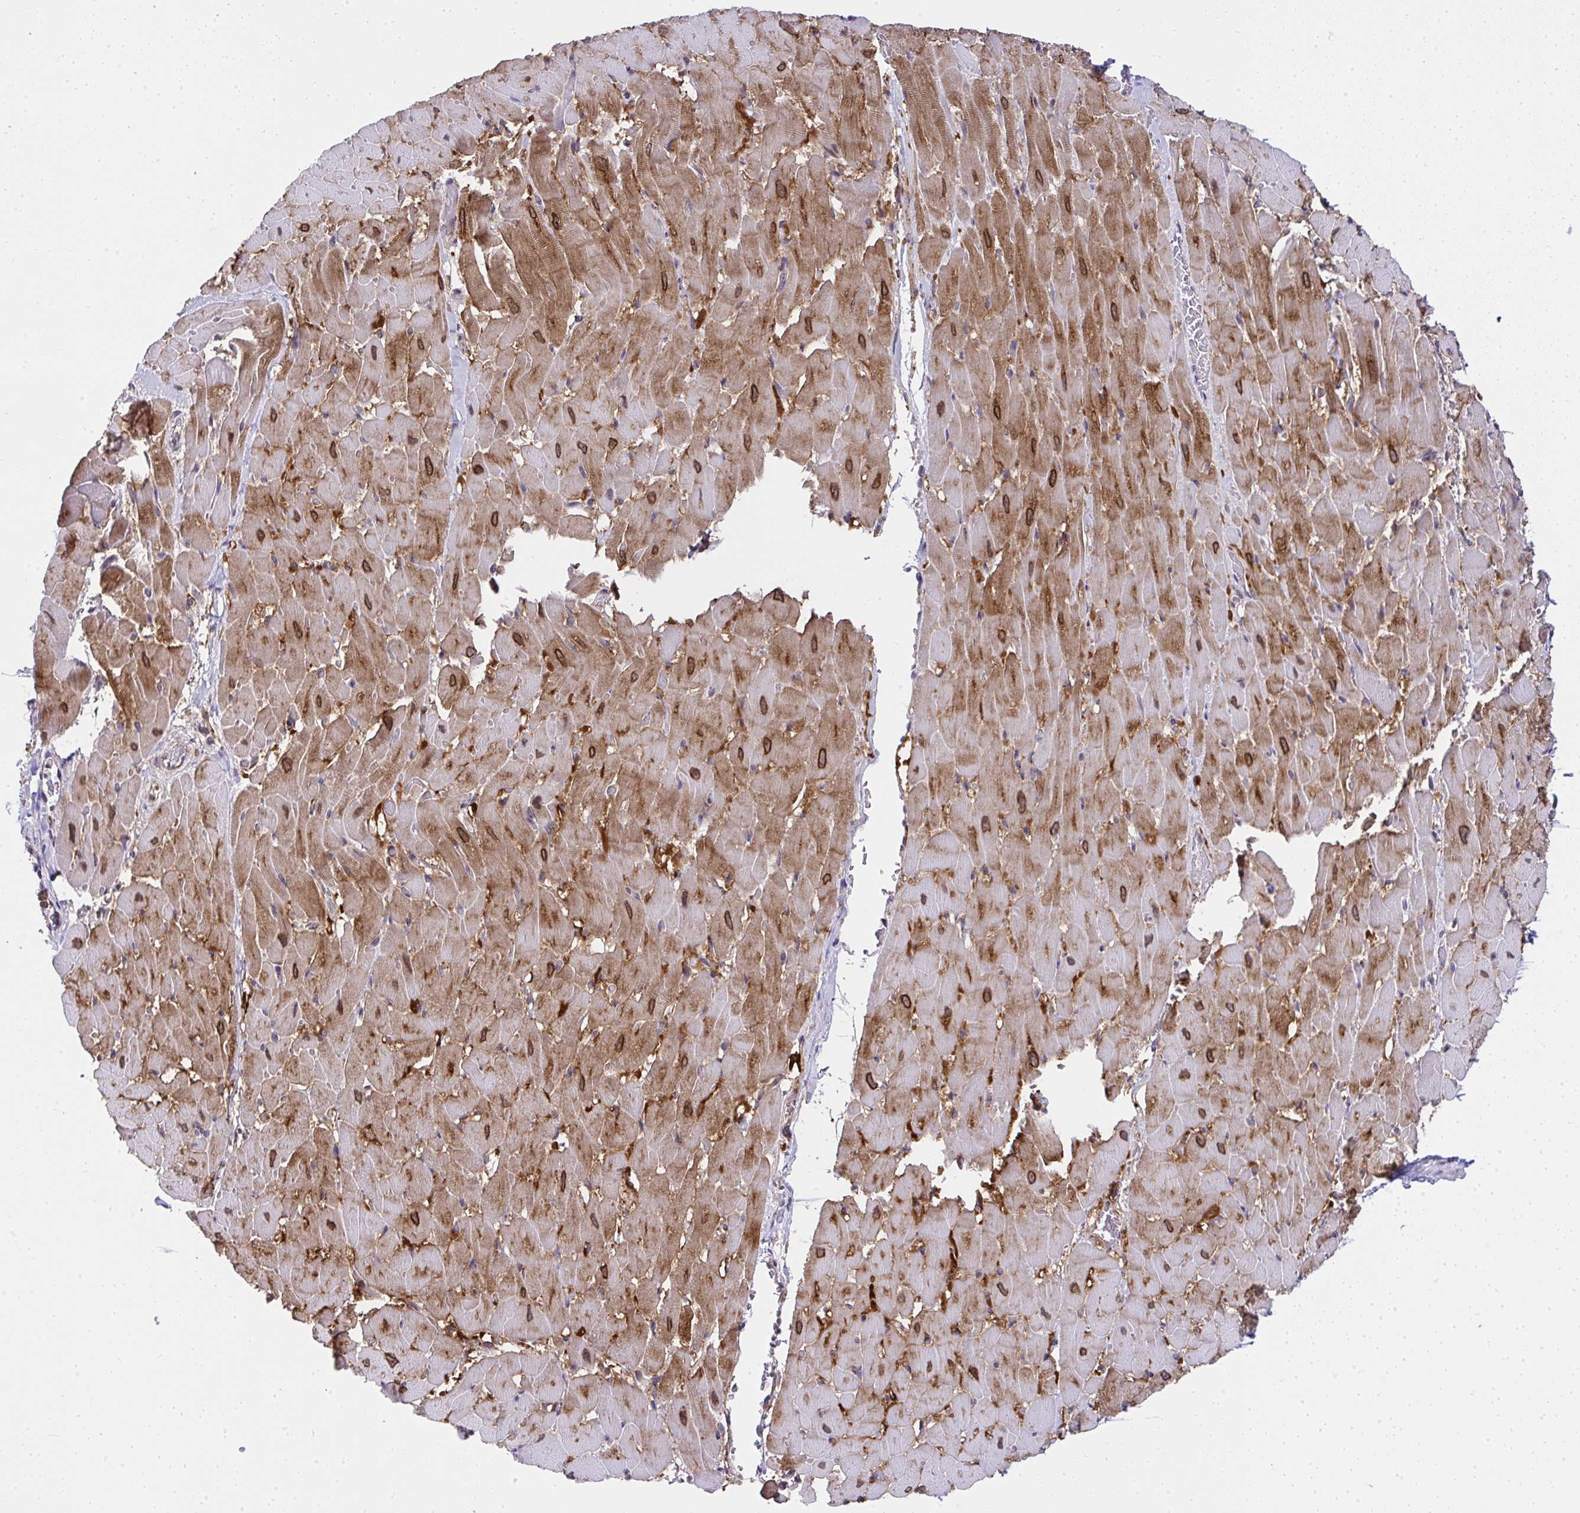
{"staining": {"intensity": "moderate", "quantity": ">75%", "location": "cytoplasmic/membranous"}, "tissue": "heart muscle", "cell_type": "Cardiomyocytes", "image_type": "normal", "snomed": [{"axis": "morphology", "description": "Normal tissue, NOS"}, {"axis": "topography", "description": "Heart"}], "caption": "IHC (DAB) staining of benign heart muscle demonstrates moderate cytoplasmic/membranous protein expression in approximately >75% of cardiomyocytes. IHC stains the protein of interest in brown and the nuclei are stained blue.", "gene": "RPS7", "patient": {"sex": "male", "age": 37}}